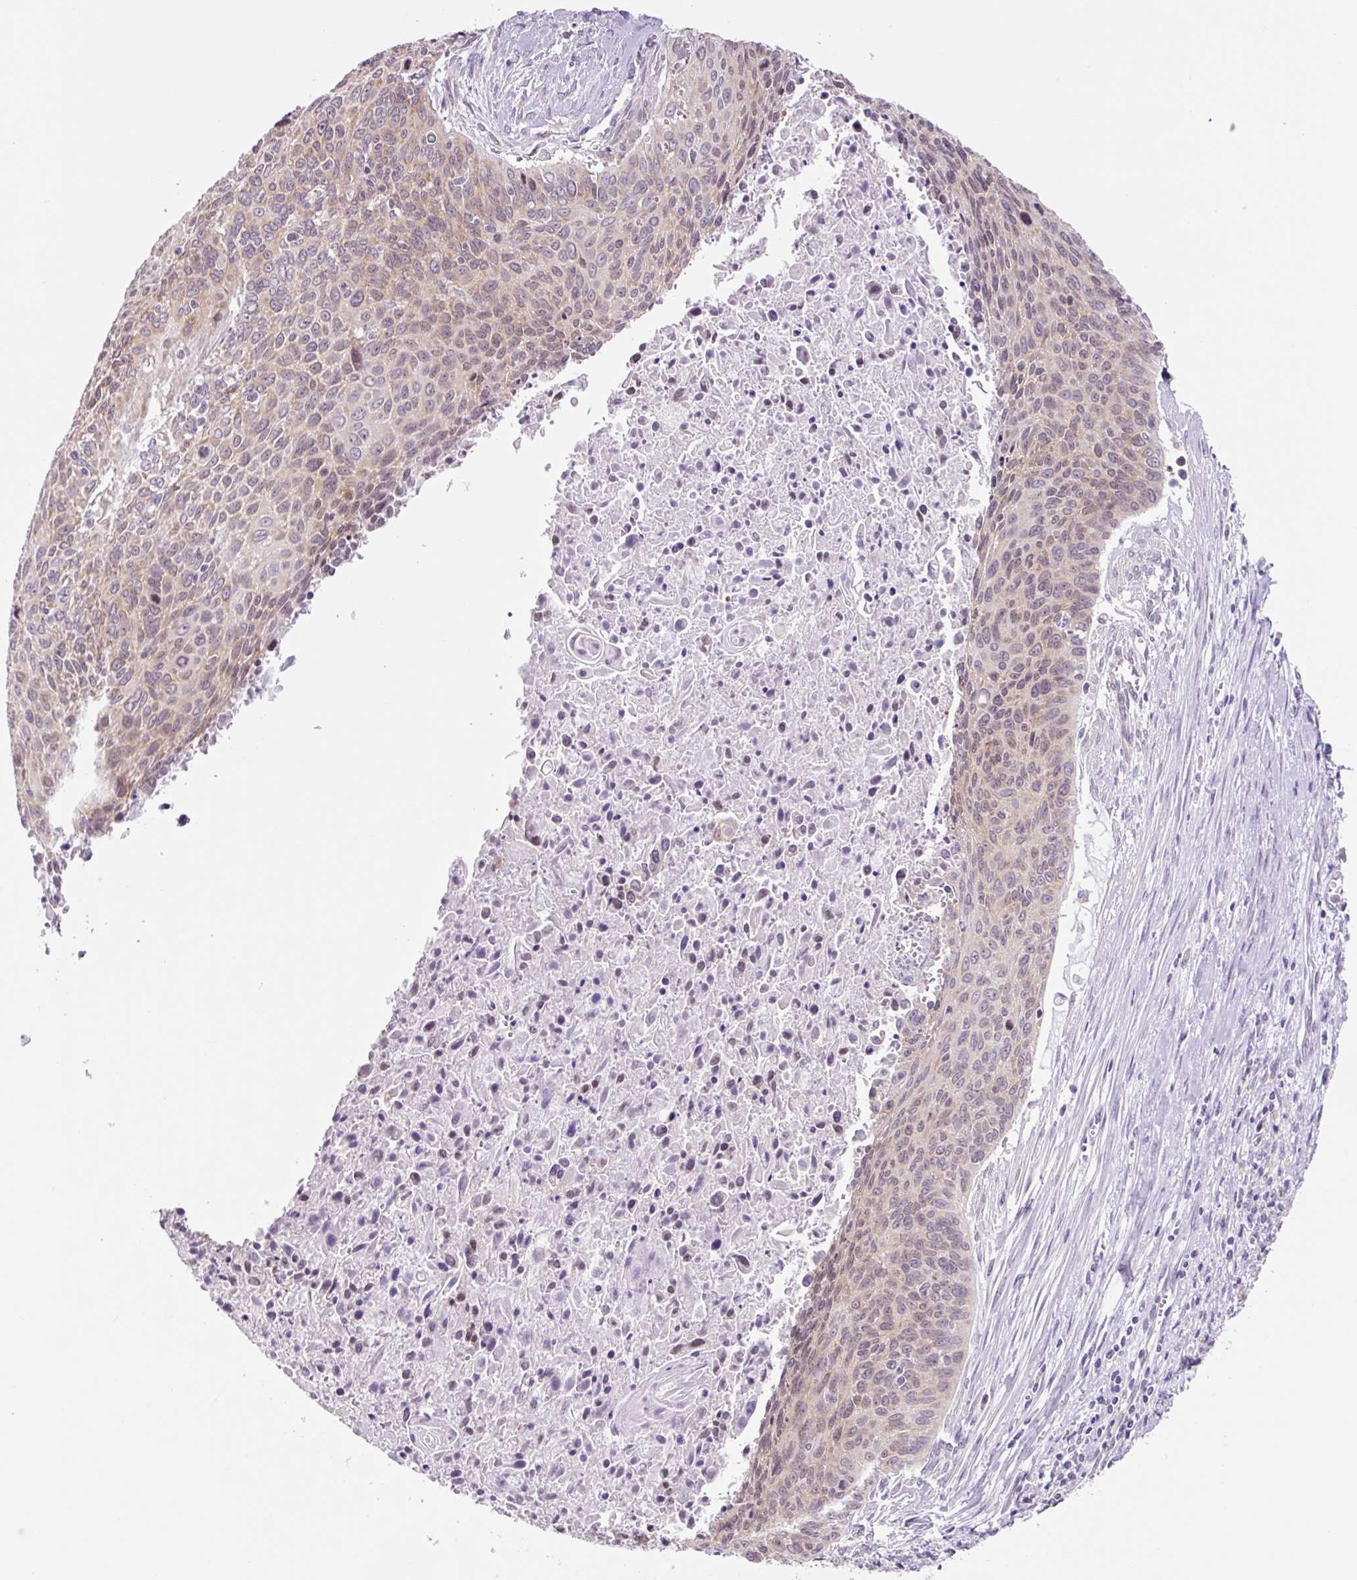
{"staining": {"intensity": "weak", "quantity": "<25%", "location": "cytoplasmic/membranous"}, "tissue": "cervical cancer", "cell_type": "Tumor cells", "image_type": "cancer", "snomed": [{"axis": "morphology", "description": "Squamous cell carcinoma, NOS"}, {"axis": "topography", "description": "Cervix"}], "caption": "An image of human cervical cancer (squamous cell carcinoma) is negative for staining in tumor cells.", "gene": "RPL41", "patient": {"sex": "female", "age": 55}}